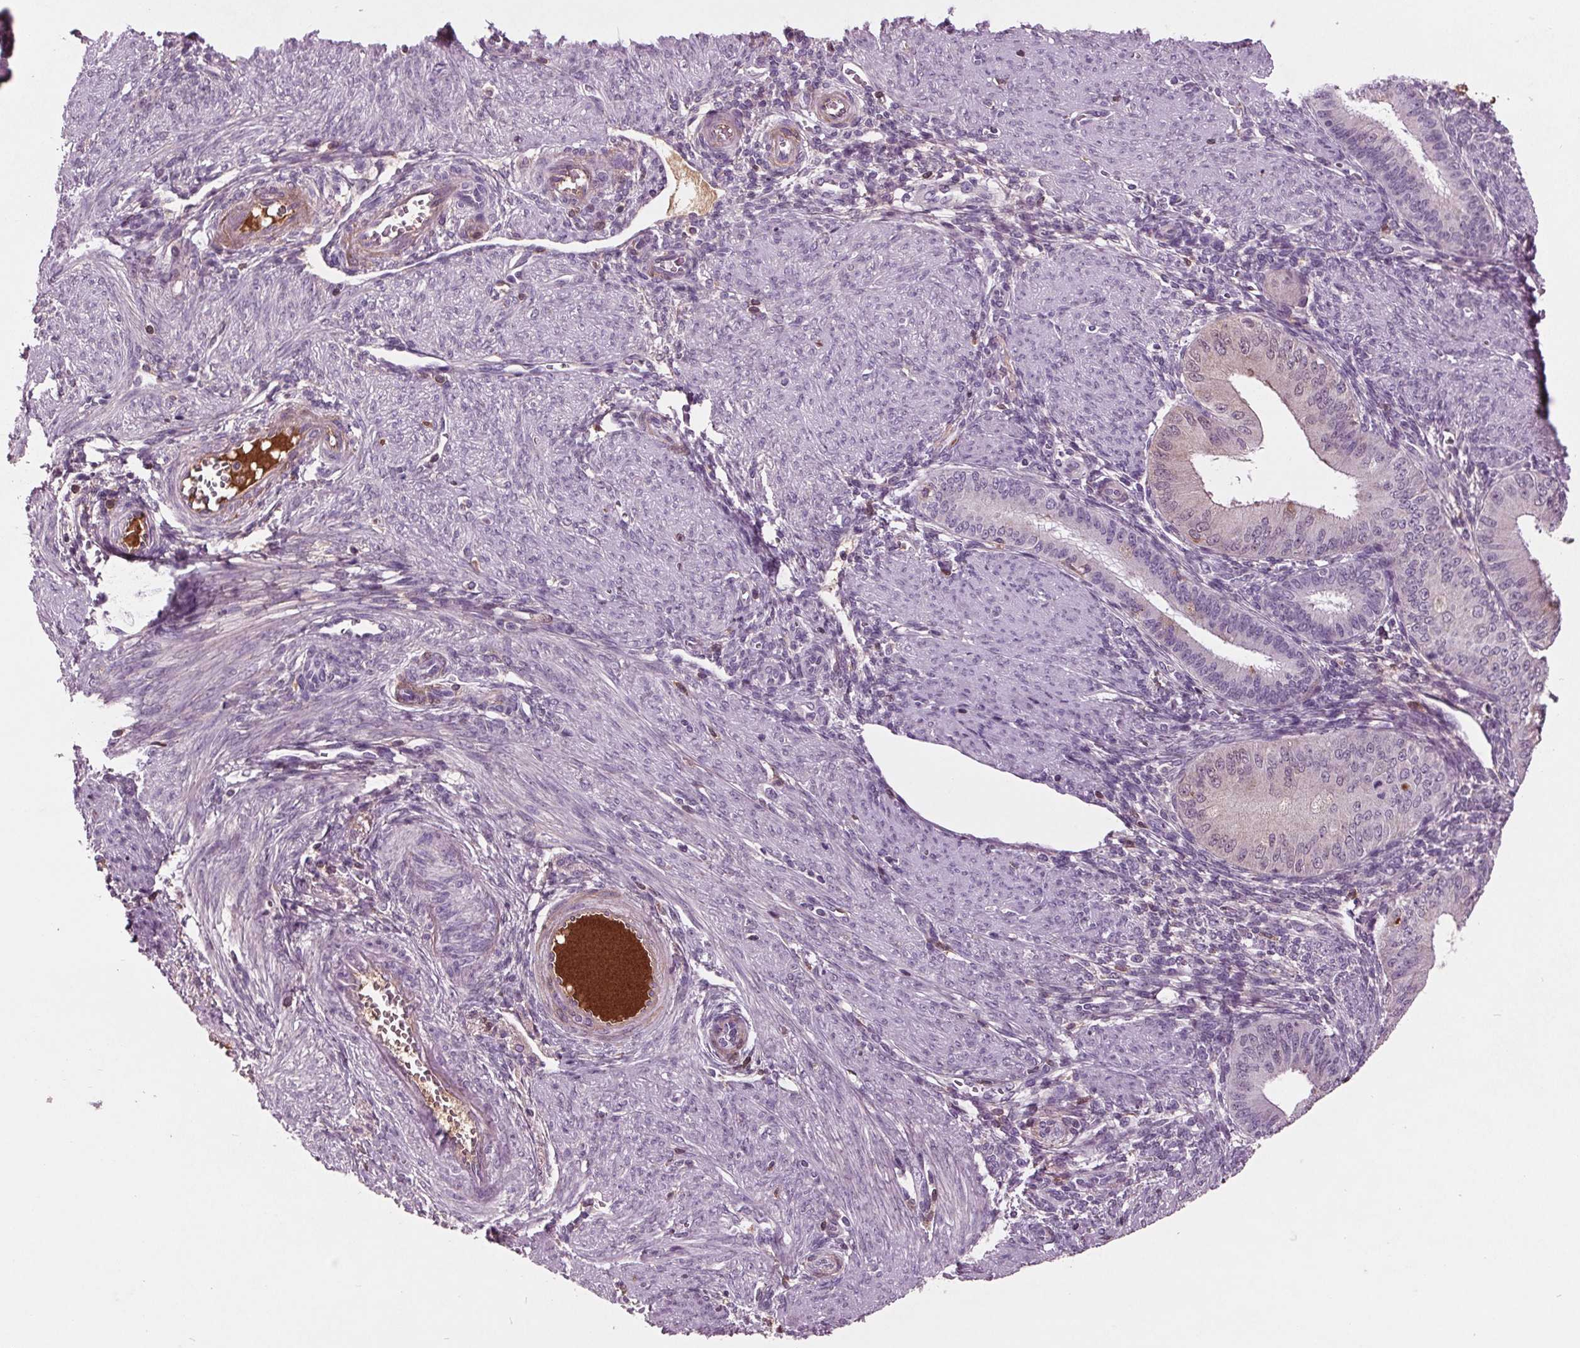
{"staining": {"intensity": "negative", "quantity": "none", "location": "none"}, "tissue": "endometrium", "cell_type": "Cells in endometrial stroma", "image_type": "normal", "snomed": [{"axis": "morphology", "description": "Normal tissue, NOS"}, {"axis": "topography", "description": "Endometrium"}], "caption": "High power microscopy image of an IHC image of unremarkable endometrium, revealing no significant positivity in cells in endometrial stroma. The staining is performed using DAB brown chromogen with nuclei counter-stained in using hematoxylin.", "gene": "C6", "patient": {"sex": "female", "age": 39}}